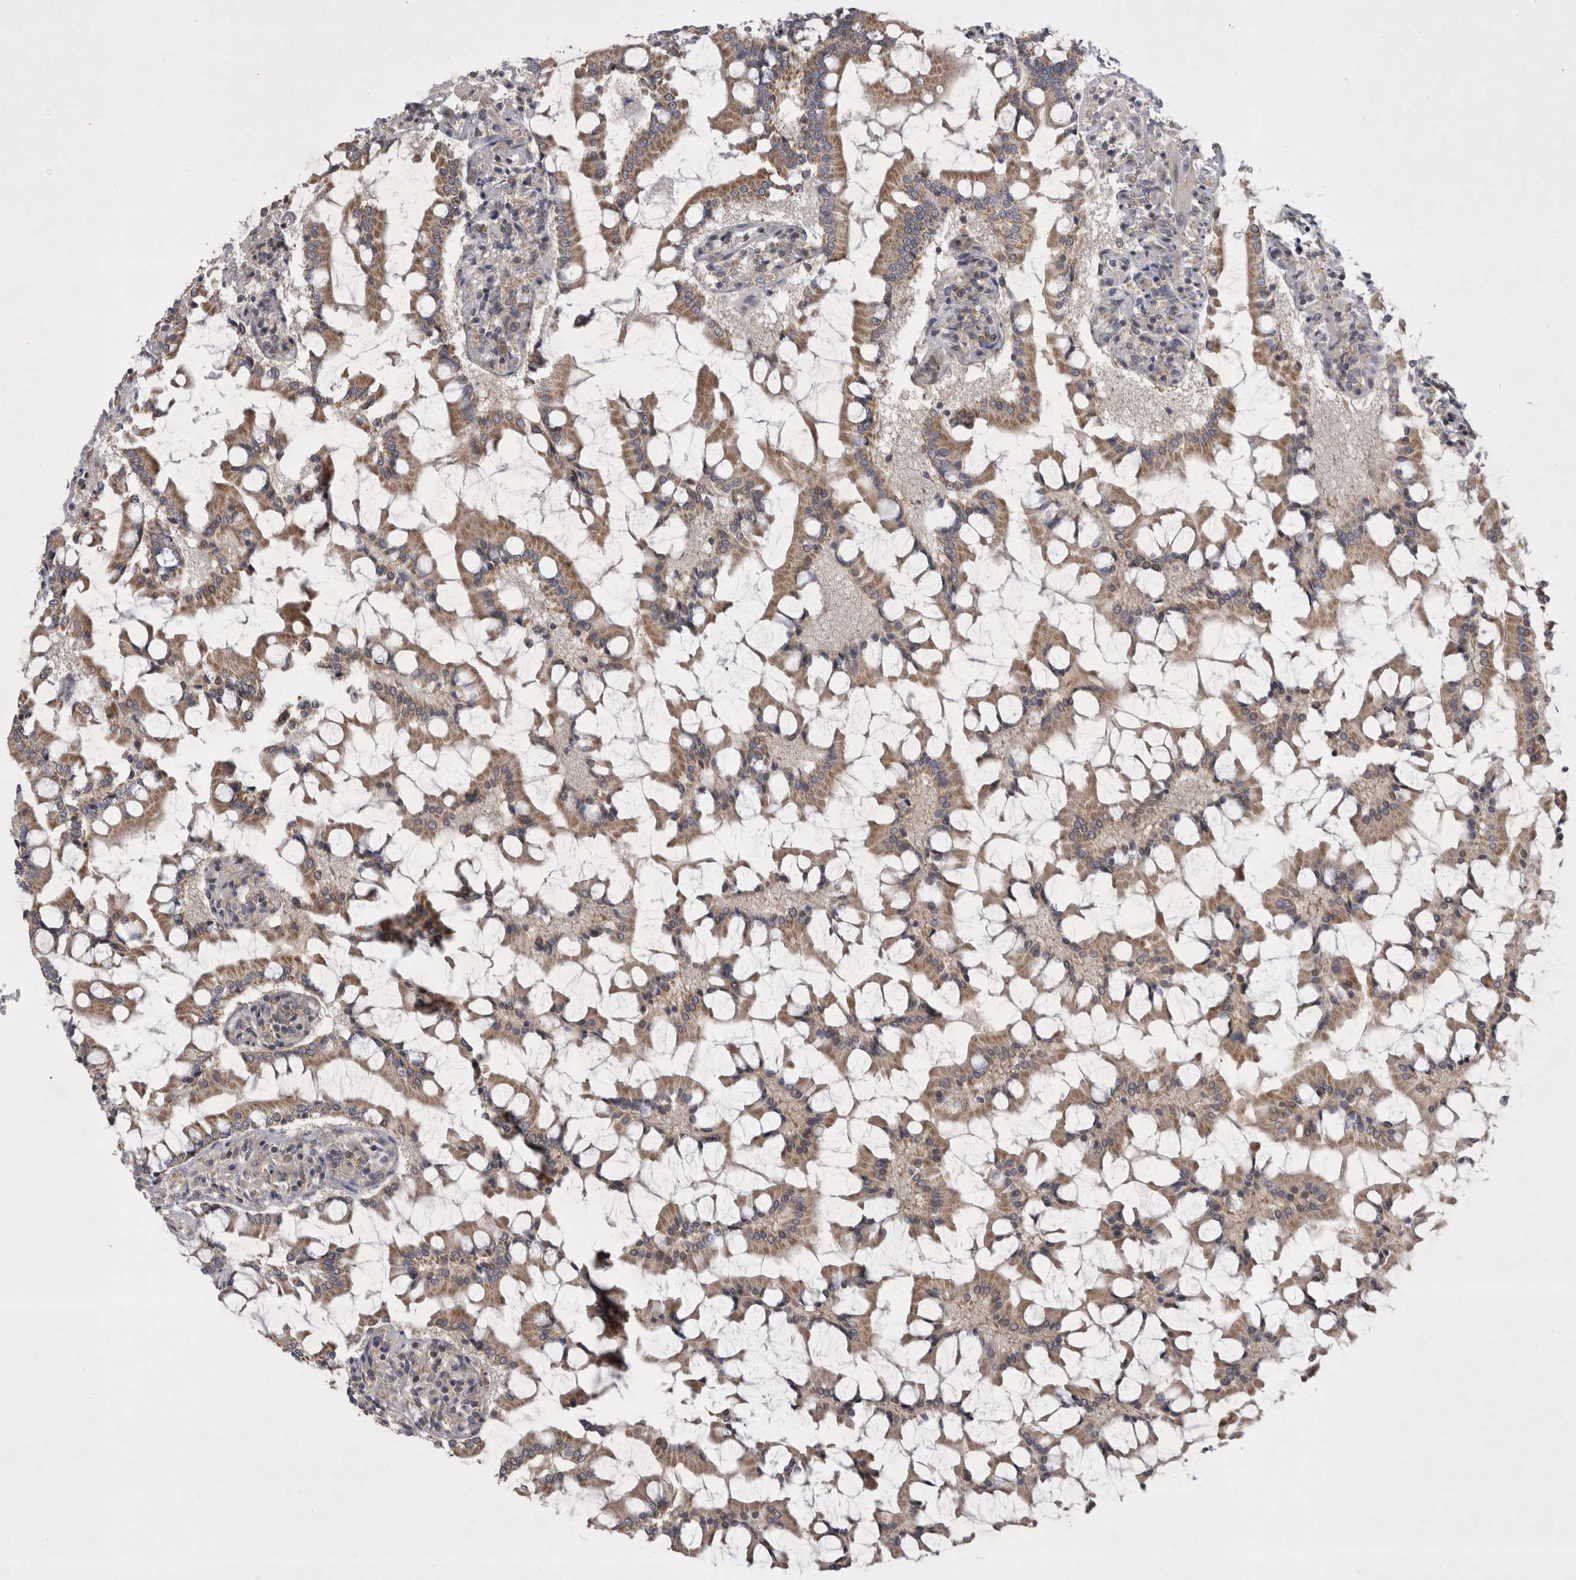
{"staining": {"intensity": "moderate", "quantity": ">75%", "location": "cytoplasmic/membranous"}, "tissue": "small intestine", "cell_type": "Glandular cells", "image_type": "normal", "snomed": [{"axis": "morphology", "description": "Normal tissue, NOS"}, {"axis": "topography", "description": "Small intestine"}], "caption": "Protein staining of unremarkable small intestine displays moderate cytoplasmic/membranous positivity in approximately >75% of glandular cells.", "gene": "TSPOAP1", "patient": {"sex": "male", "age": 41}}